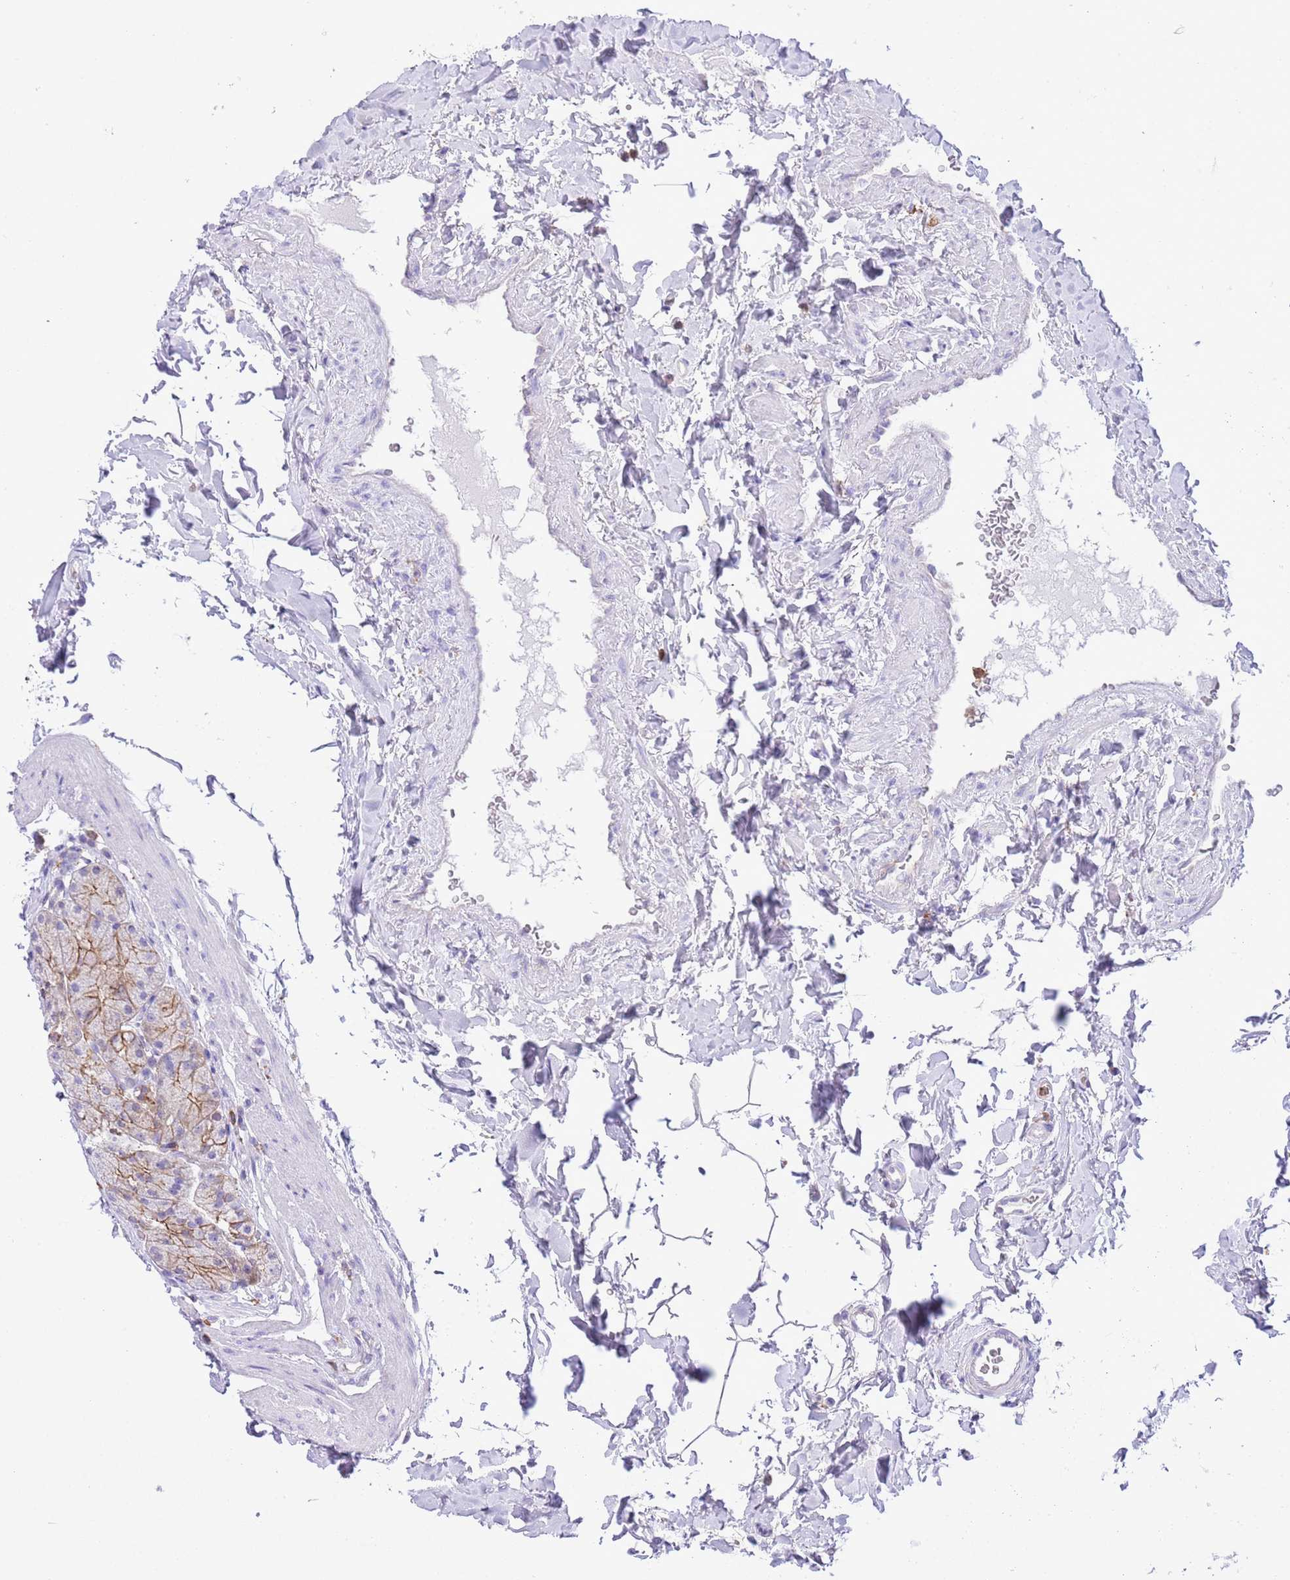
{"staining": {"intensity": "strong", "quantity": "25%-75%", "location": "cytoplasmic/membranous"}, "tissue": "stomach", "cell_type": "Glandular cells", "image_type": "normal", "snomed": [{"axis": "morphology", "description": "Normal tissue, NOS"}, {"axis": "topography", "description": "Stomach, upper"}, {"axis": "topography", "description": "Stomach, lower"}], "caption": "Immunohistochemical staining of normal human stomach displays 25%-75% levels of strong cytoplasmic/membranous protein positivity in approximately 25%-75% of glandular cells.", "gene": "EFHD2", "patient": {"sex": "male", "age": 67}}